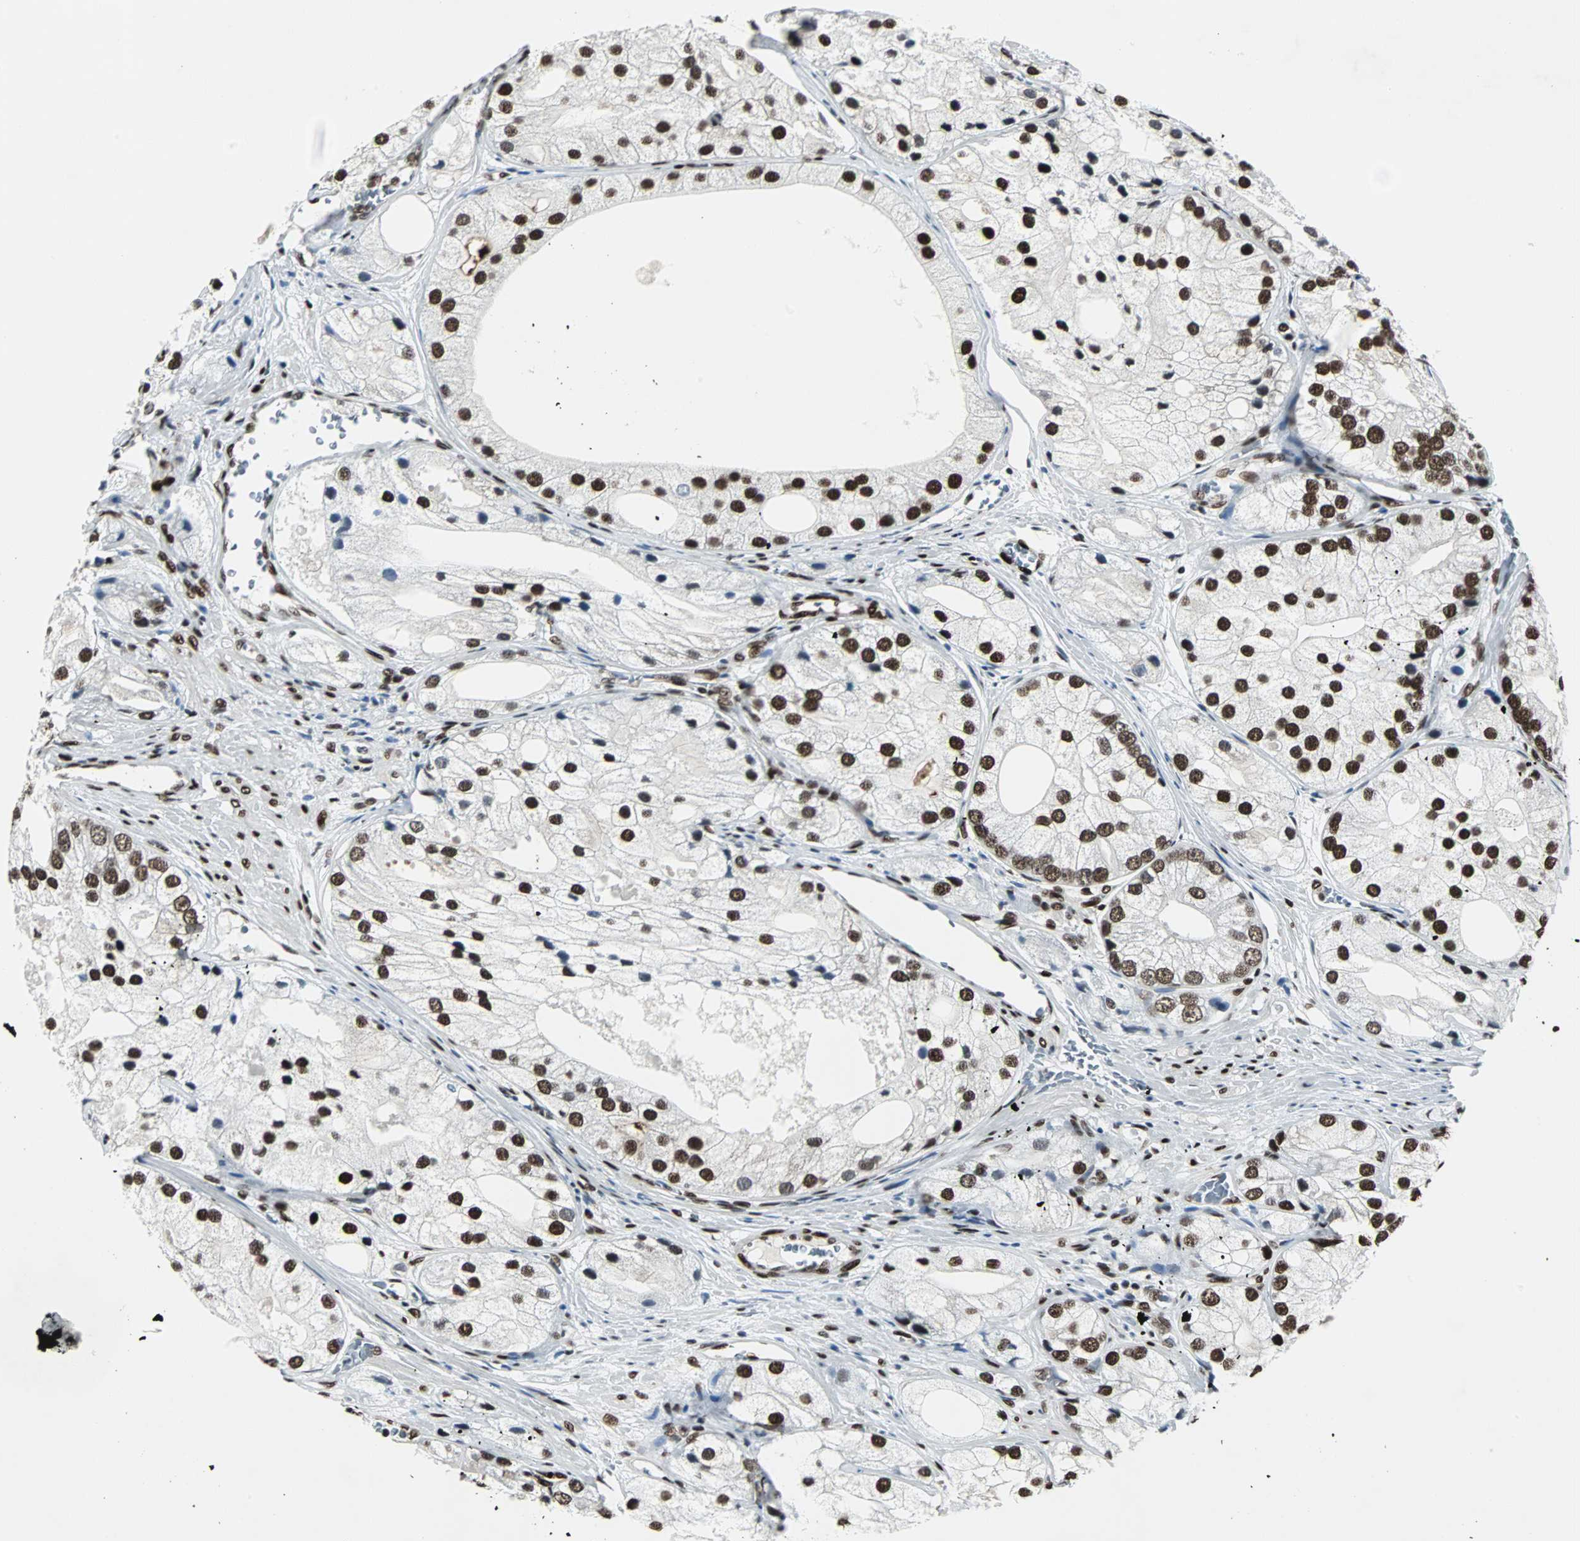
{"staining": {"intensity": "strong", "quantity": ">75%", "location": "nuclear"}, "tissue": "prostate cancer", "cell_type": "Tumor cells", "image_type": "cancer", "snomed": [{"axis": "morphology", "description": "Adenocarcinoma, Low grade"}, {"axis": "topography", "description": "Prostate"}], "caption": "This is a micrograph of immunohistochemistry (IHC) staining of low-grade adenocarcinoma (prostate), which shows strong staining in the nuclear of tumor cells.", "gene": "MEF2D", "patient": {"sex": "male", "age": 69}}